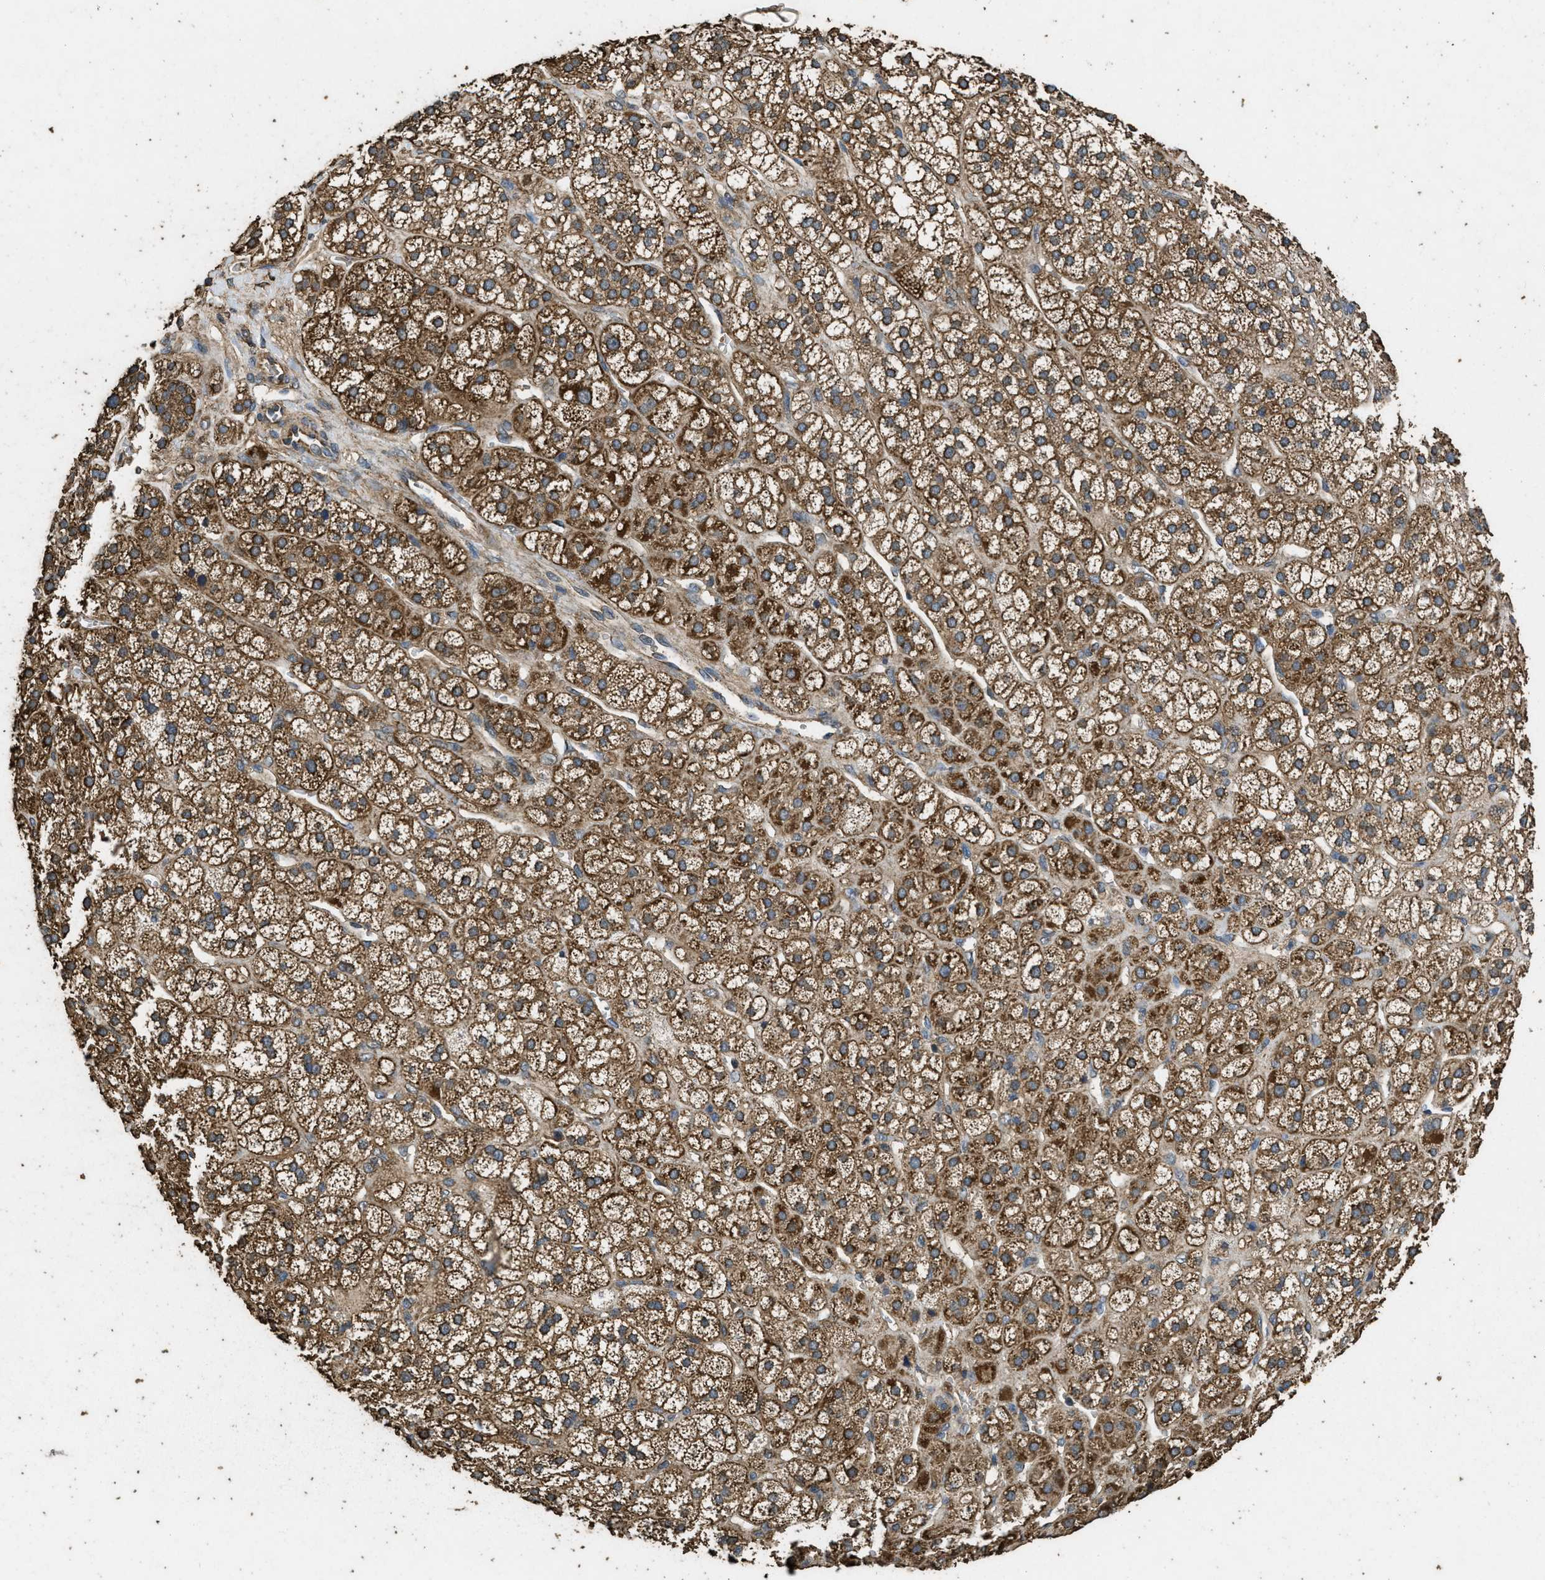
{"staining": {"intensity": "strong", "quantity": ">75%", "location": "cytoplasmic/membranous"}, "tissue": "adrenal gland", "cell_type": "Glandular cells", "image_type": "normal", "snomed": [{"axis": "morphology", "description": "Normal tissue, NOS"}, {"axis": "topography", "description": "Adrenal gland"}], "caption": "Immunohistochemical staining of normal adrenal gland demonstrates strong cytoplasmic/membranous protein expression in approximately >75% of glandular cells. The staining was performed using DAB (3,3'-diaminobenzidine) to visualize the protein expression in brown, while the nuclei were stained in blue with hematoxylin (Magnification: 20x).", "gene": "CYRIA", "patient": {"sex": "male", "age": 56}}